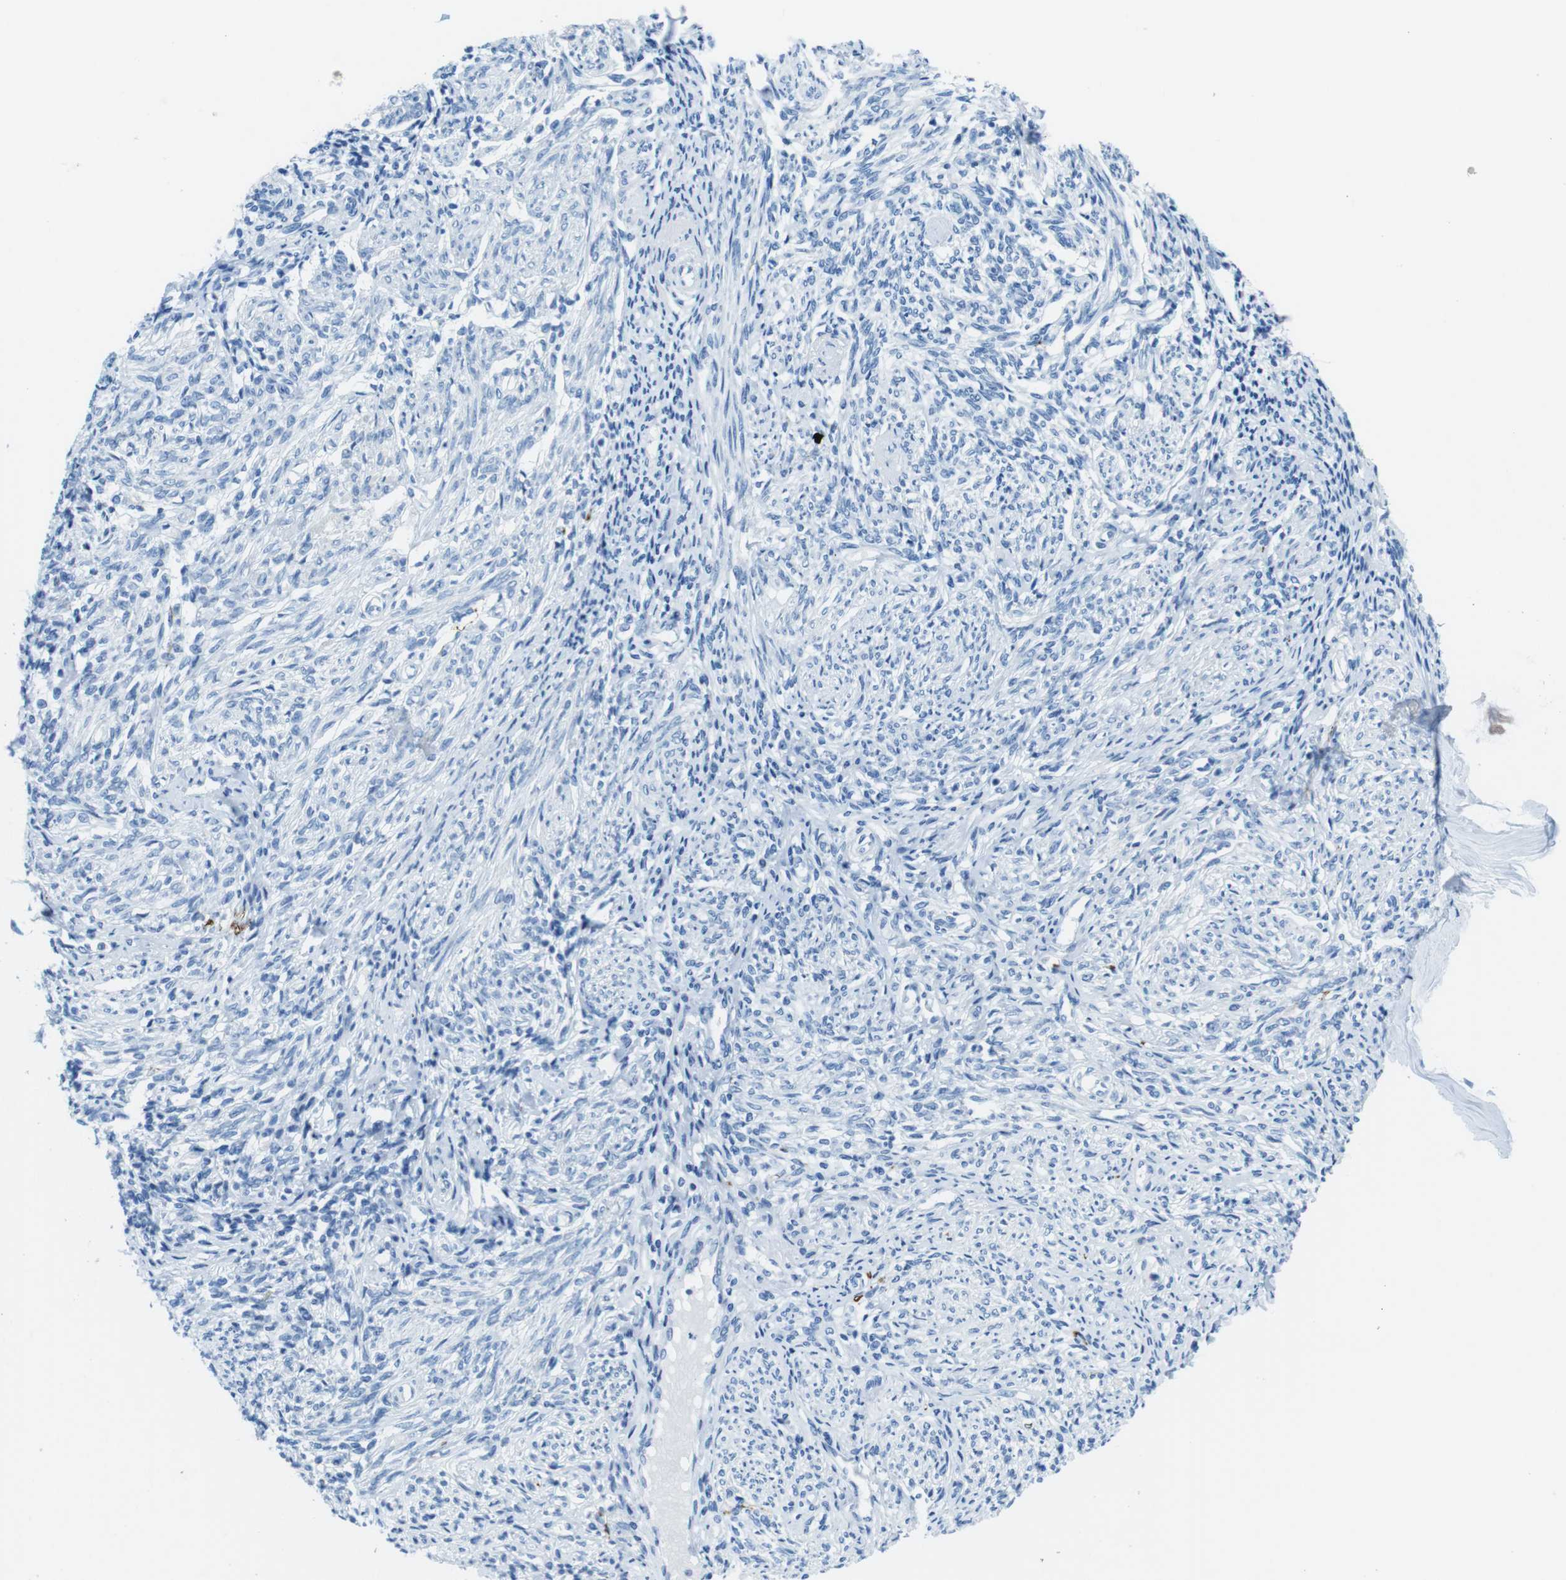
{"staining": {"intensity": "negative", "quantity": "none", "location": "none"}, "tissue": "endometrium", "cell_type": "Cells in endometrial stroma", "image_type": "normal", "snomed": [{"axis": "morphology", "description": "Normal tissue, NOS"}, {"axis": "topography", "description": "Endometrium"}], "caption": "Immunohistochemical staining of unremarkable endometrium reveals no significant staining in cells in endometrial stroma. The staining is performed using DAB (3,3'-diaminobenzidine) brown chromogen with nuclei counter-stained in using hematoxylin.", "gene": "GAP43", "patient": {"sex": "female", "age": 71}}